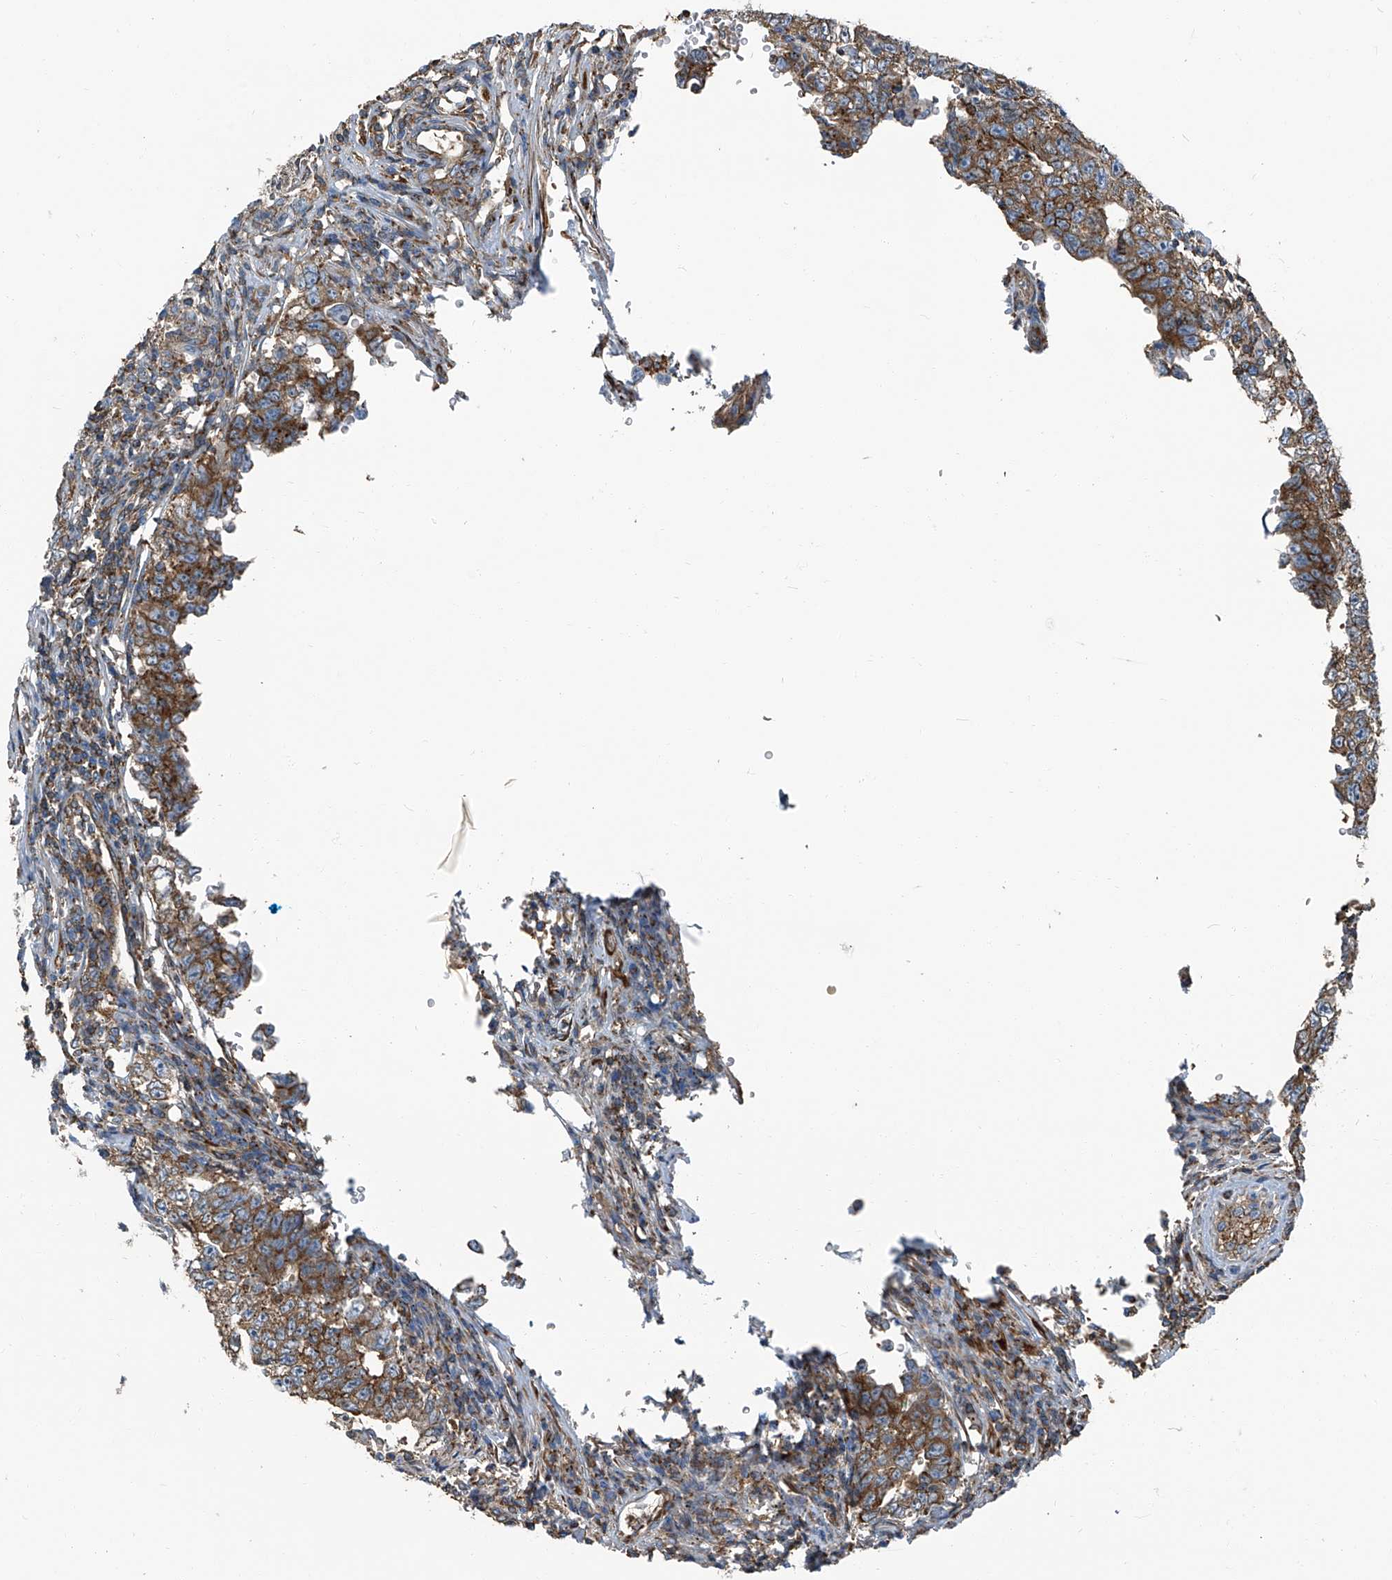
{"staining": {"intensity": "moderate", "quantity": ">75%", "location": "cytoplasmic/membranous"}, "tissue": "testis cancer", "cell_type": "Tumor cells", "image_type": "cancer", "snomed": [{"axis": "morphology", "description": "Carcinoma, Embryonal, NOS"}, {"axis": "topography", "description": "Testis"}], "caption": "Human testis cancer (embryonal carcinoma) stained with a protein marker reveals moderate staining in tumor cells.", "gene": "SEPTIN7", "patient": {"sex": "male", "age": 26}}